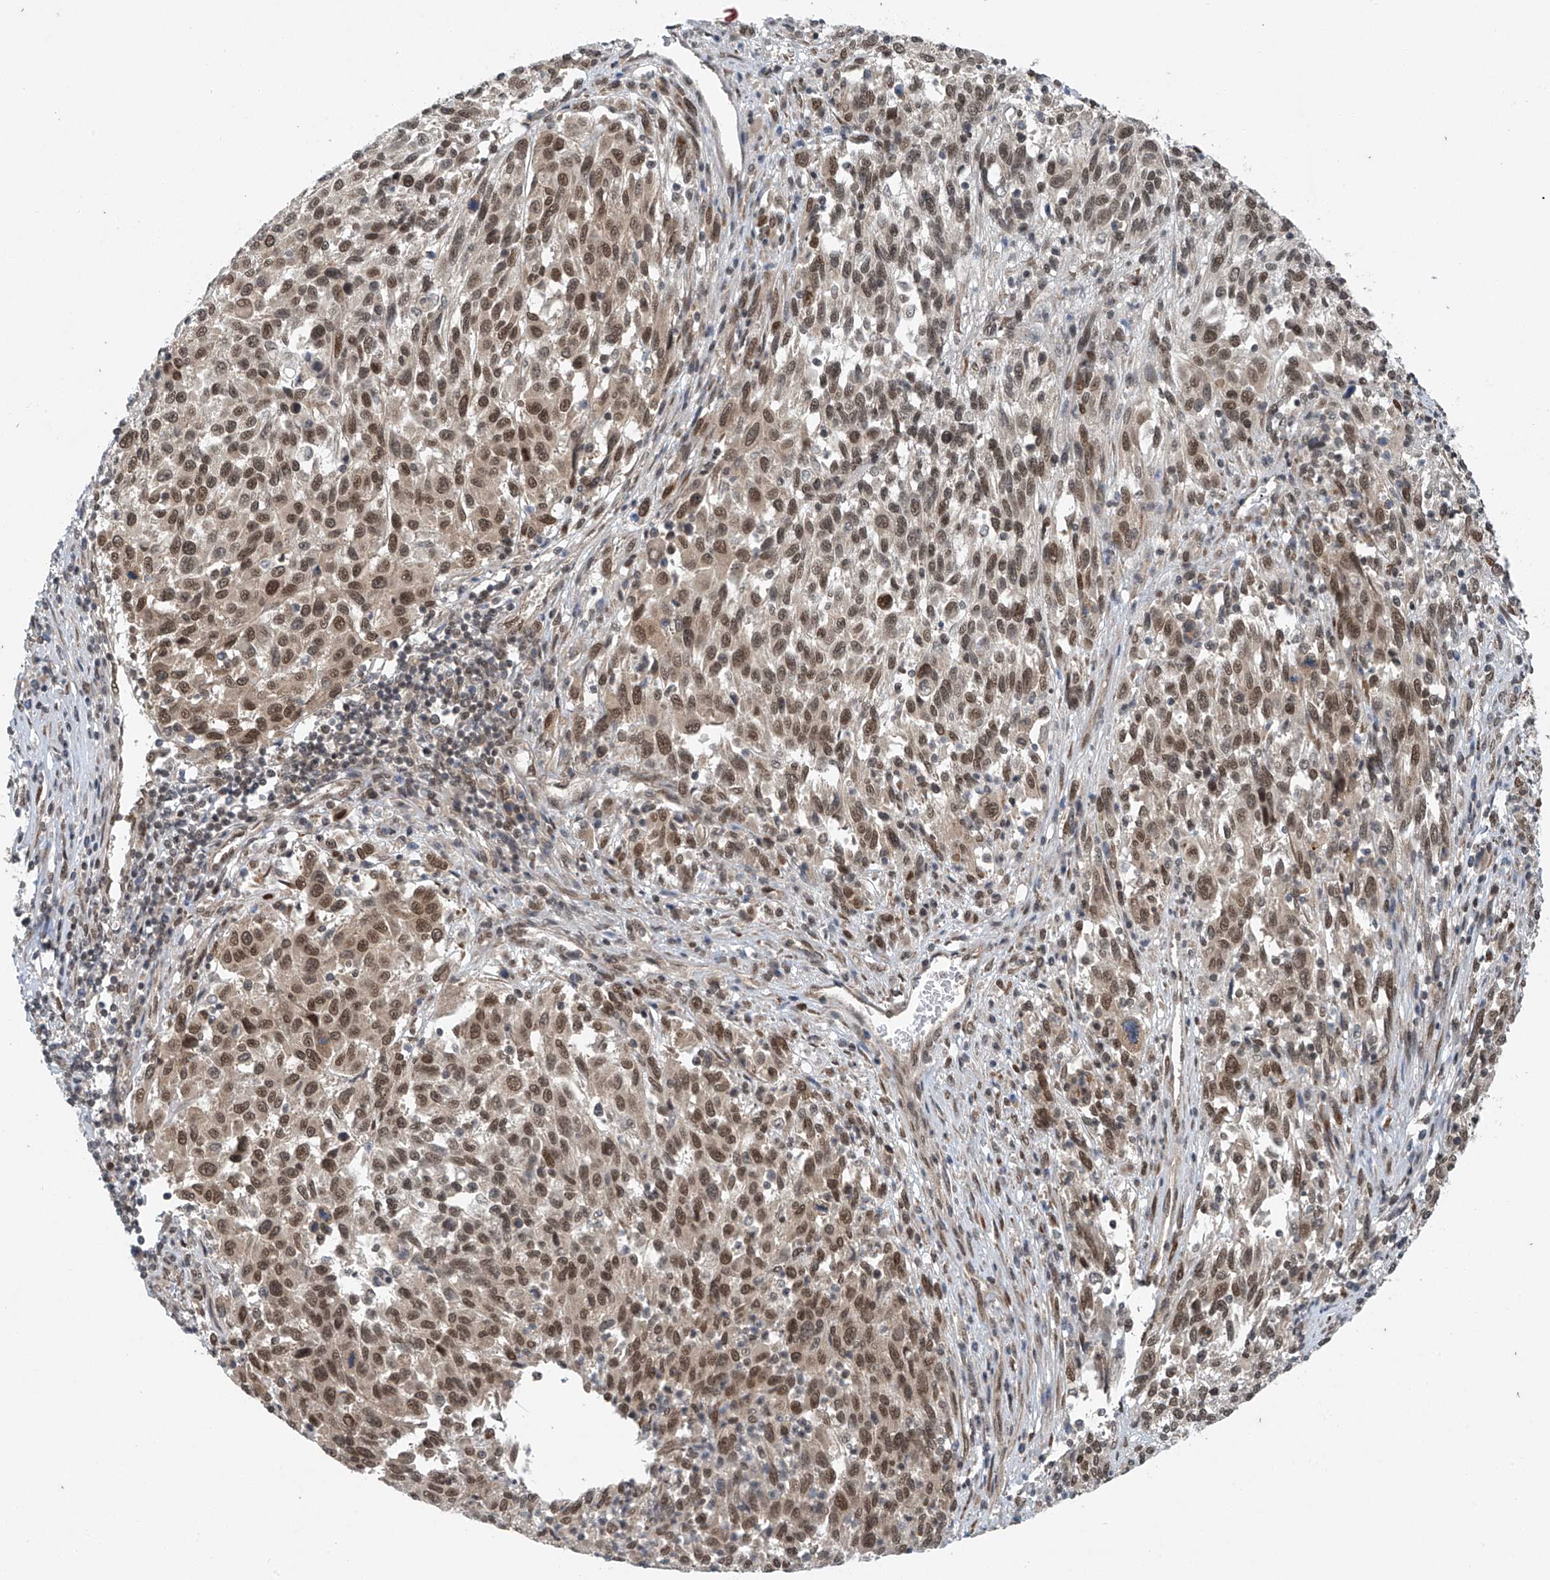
{"staining": {"intensity": "moderate", "quantity": ">75%", "location": "nuclear"}, "tissue": "melanoma", "cell_type": "Tumor cells", "image_type": "cancer", "snomed": [{"axis": "morphology", "description": "Malignant melanoma, Metastatic site"}, {"axis": "topography", "description": "Lymph node"}], "caption": "Immunohistochemistry (IHC) image of human melanoma stained for a protein (brown), which reveals medium levels of moderate nuclear staining in approximately >75% of tumor cells.", "gene": "TAF8", "patient": {"sex": "male", "age": 61}}